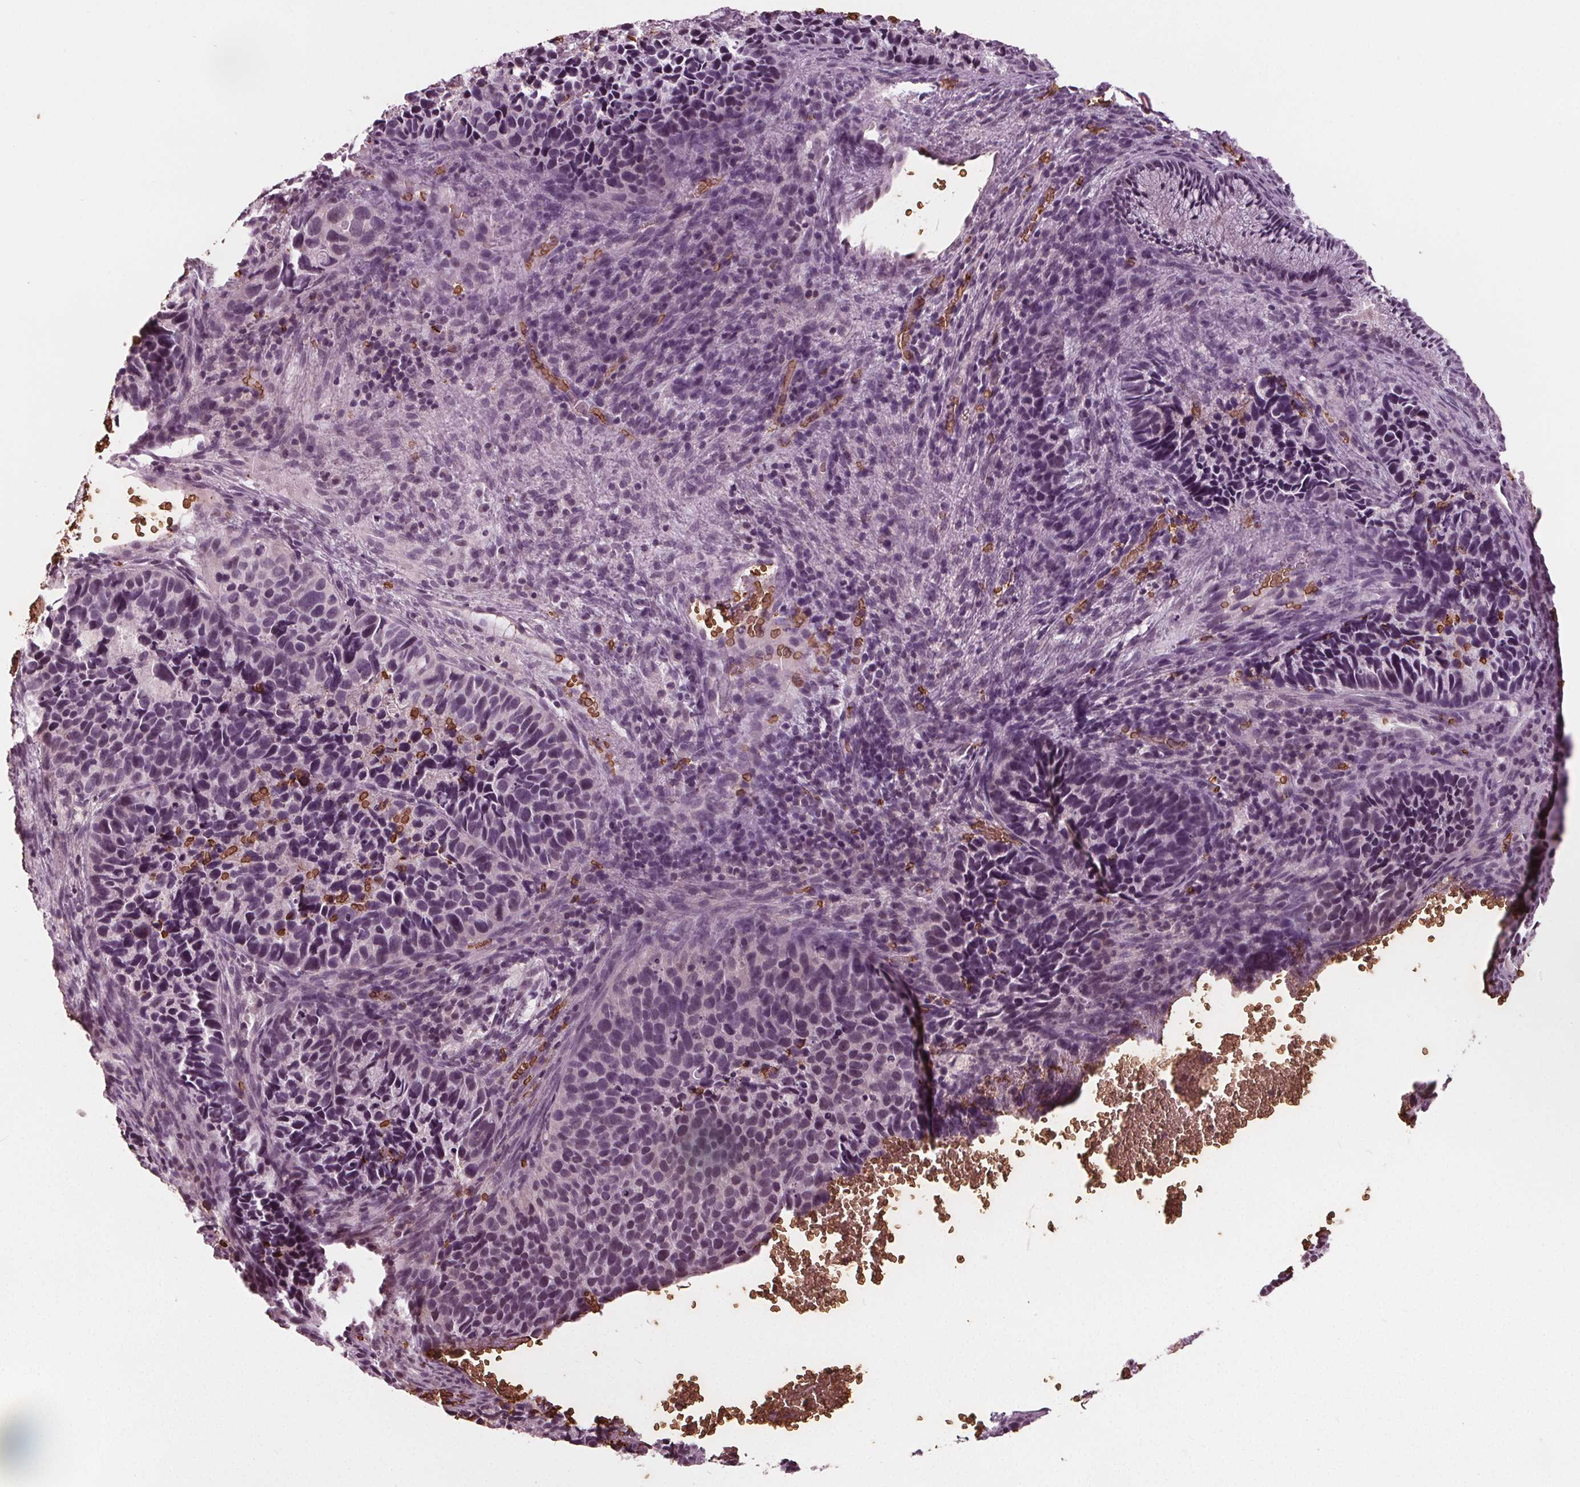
{"staining": {"intensity": "negative", "quantity": "none", "location": "none"}, "tissue": "cervical cancer", "cell_type": "Tumor cells", "image_type": "cancer", "snomed": [{"axis": "morphology", "description": "Squamous cell carcinoma, NOS"}, {"axis": "topography", "description": "Cervix"}], "caption": "This is a photomicrograph of IHC staining of cervical cancer (squamous cell carcinoma), which shows no staining in tumor cells.", "gene": "SLC4A1", "patient": {"sex": "female", "age": 38}}